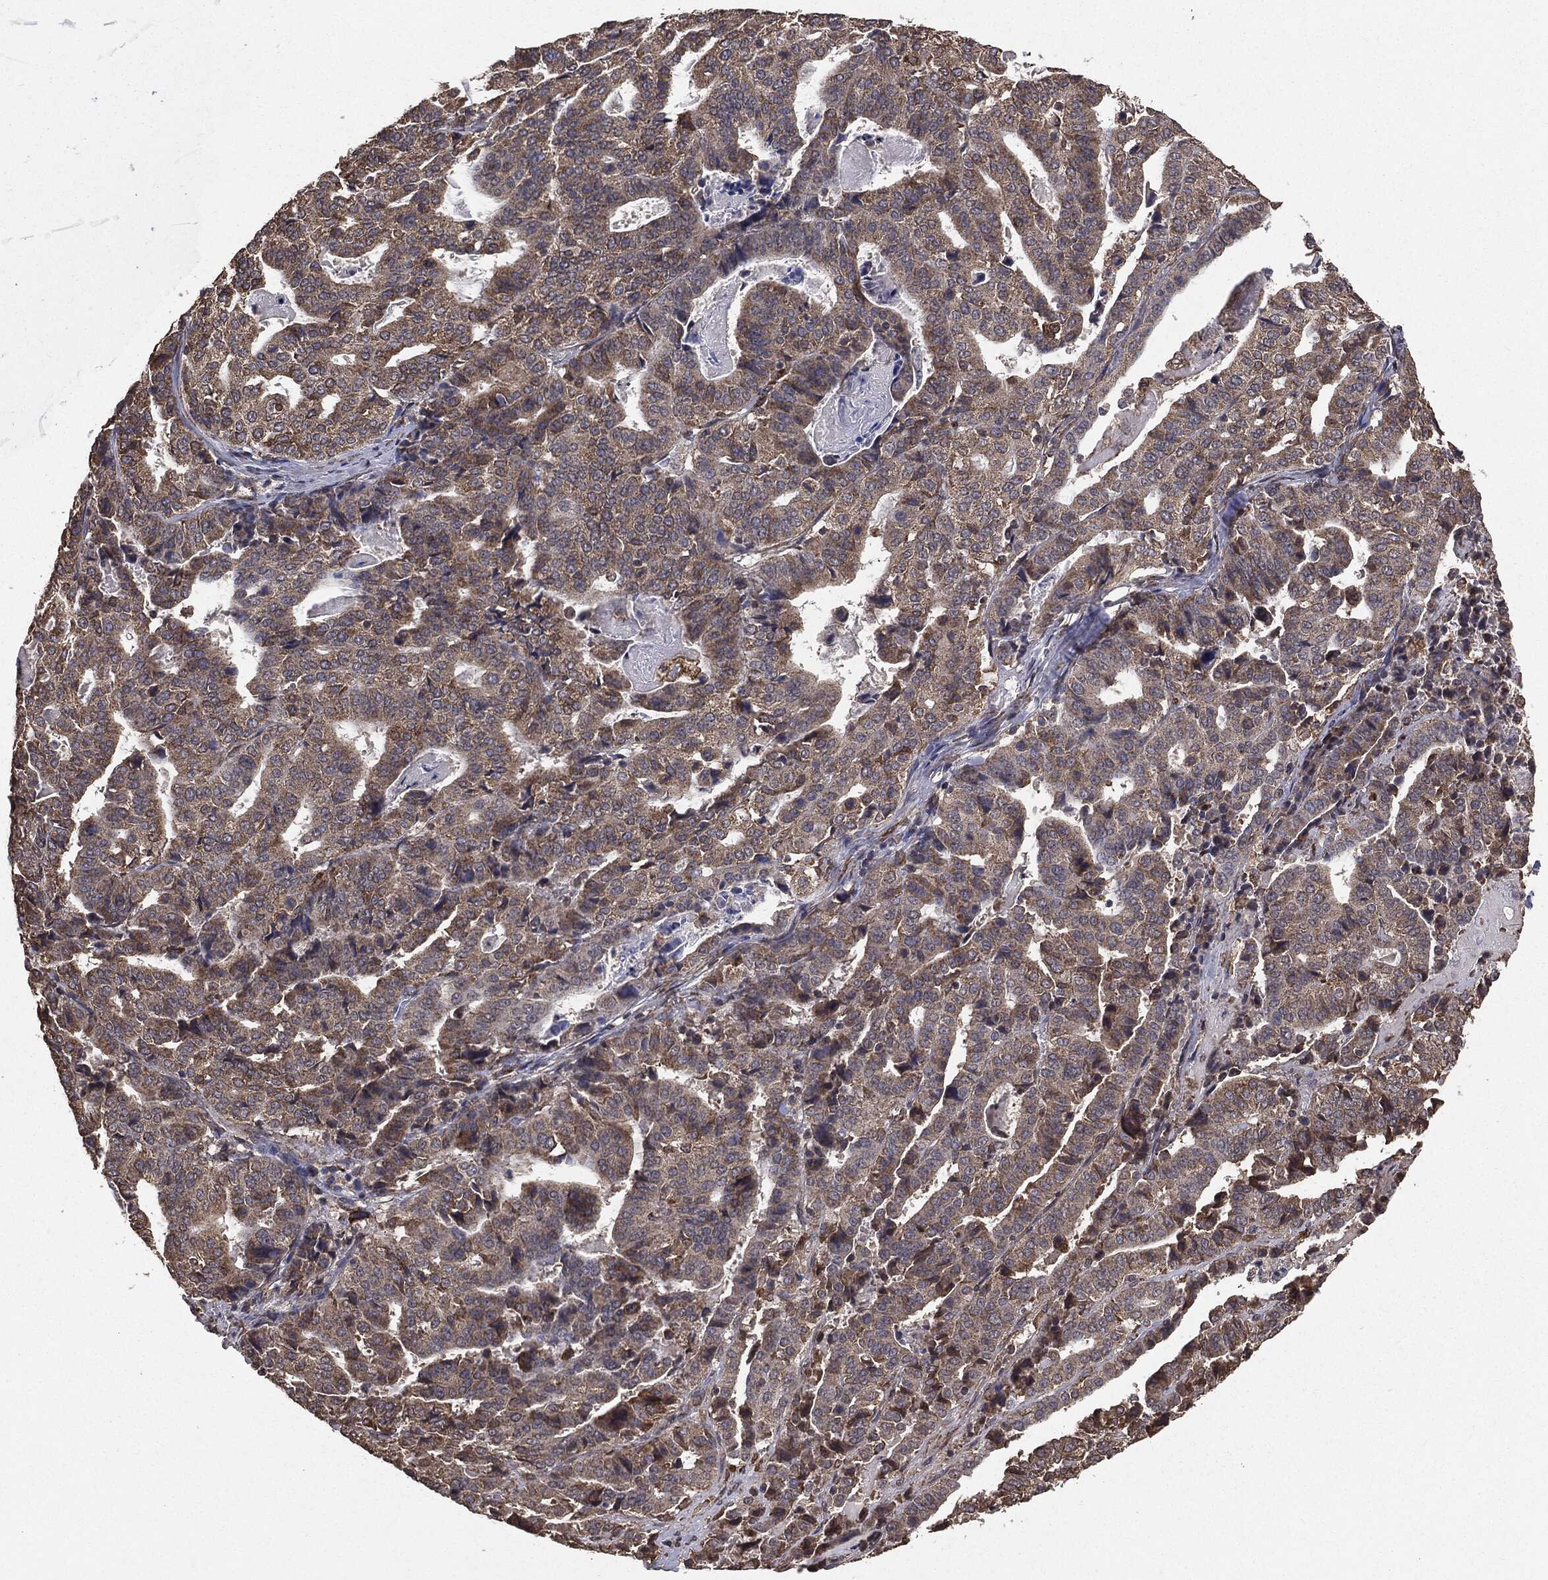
{"staining": {"intensity": "weak", "quantity": ">75%", "location": "cytoplasmic/membranous"}, "tissue": "stomach cancer", "cell_type": "Tumor cells", "image_type": "cancer", "snomed": [{"axis": "morphology", "description": "Adenocarcinoma, NOS"}, {"axis": "topography", "description": "Stomach"}], "caption": "Immunohistochemistry (IHC) photomicrograph of neoplastic tissue: stomach adenocarcinoma stained using IHC exhibits low levels of weak protein expression localized specifically in the cytoplasmic/membranous of tumor cells, appearing as a cytoplasmic/membranous brown color.", "gene": "MTOR", "patient": {"sex": "male", "age": 48}}